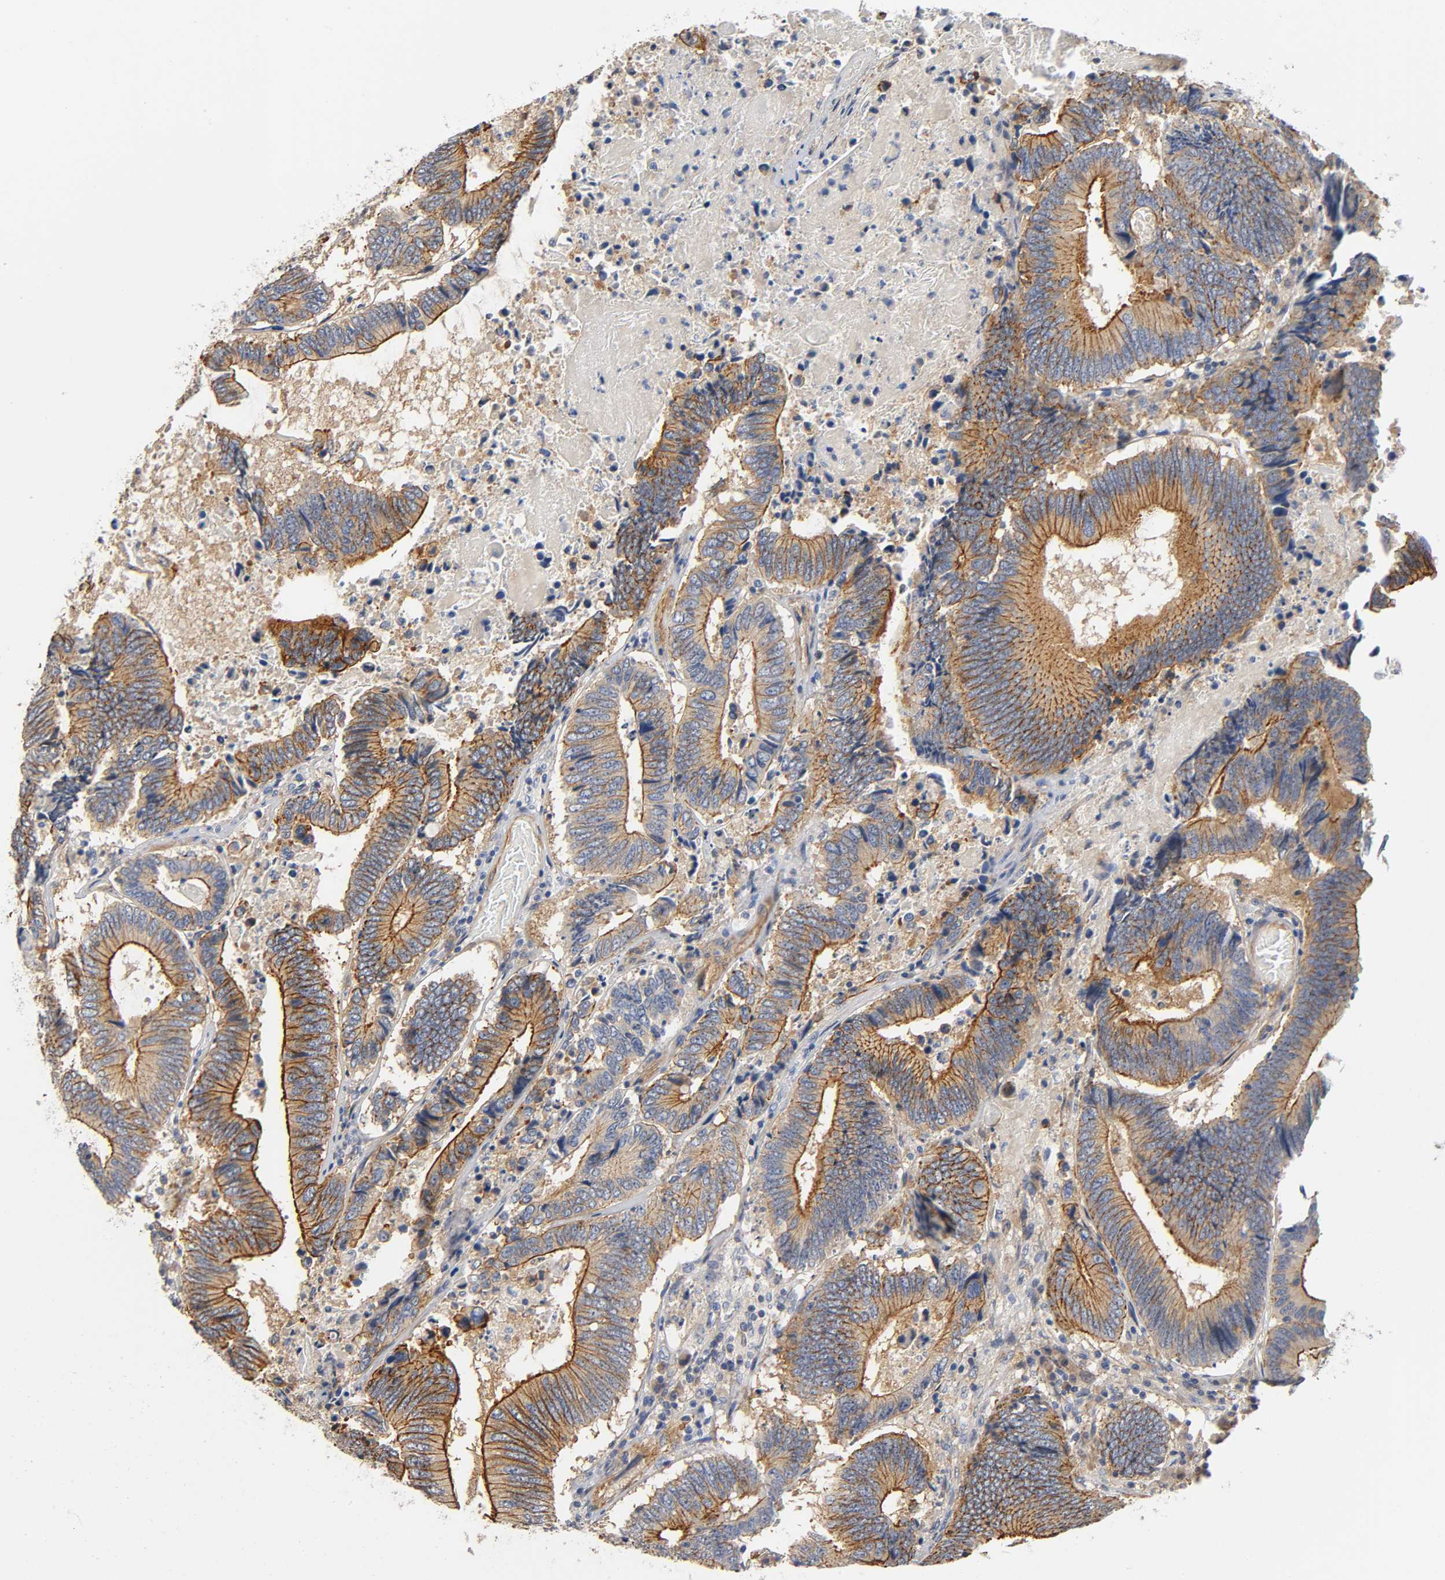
{"staining": {"intensity": "moderate", "quantity": ">75%", "location": "cytoplasmic/membranous"}, "tissue": "colorectal cancer", "cell_type": "Tumor cells", "image_type": "cancer", "snomed": [{"axis": "morphology", "description": "Adenocarcinoma, NOS"}, {"axis": "topography", "description": "Colon"}], "caption": "Protein expression analysis of colorectal adenocarcinoma shows moderate cytoplasmic/membranous staining in about >75% of tumor cells.", "gene": "MARS1", "patient": {"sex": "female", "age": 78}}